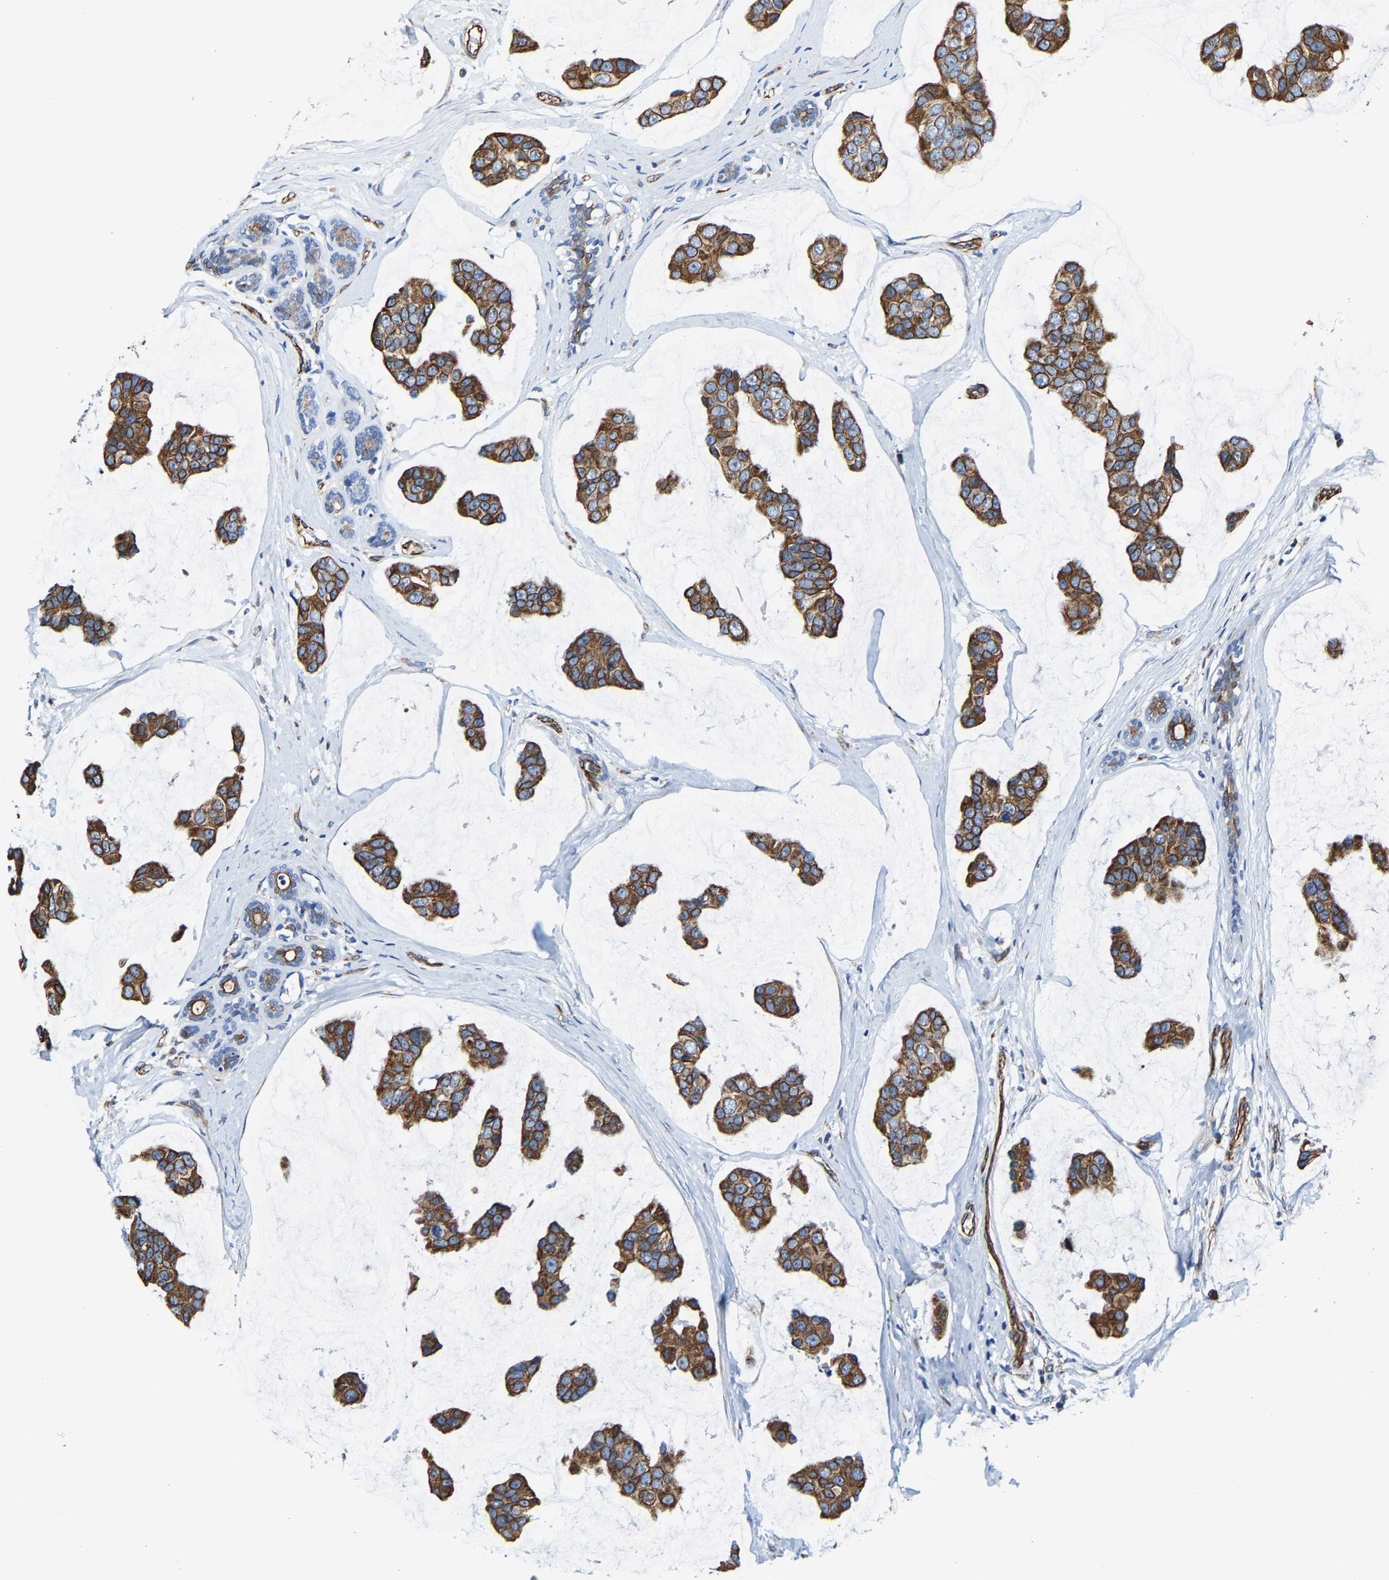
{"staining": {"intensity": "moderate", "quantity": ">75%", "location": "cytoplasmic/membranous"}, "tissue": "breast cancer", "cell_type": "Tumor cells", "image_type": "cancer", "snomed": [{"axis": "morphology", "description": "Normal tissue, NOS"}, {"axis": "morphology", "description": "Duct carcinoma"}, {"axis": "topography", "description": "Breast"}], "caption": "Human breast intraductal carcinoma stained for a protein (brown) displays moderate cytoplasmic/membranous positive positivity in approximately >75% of tumor cells.", "gene": "MMEL1", "patient": {"sex": "female", "age": 50}}